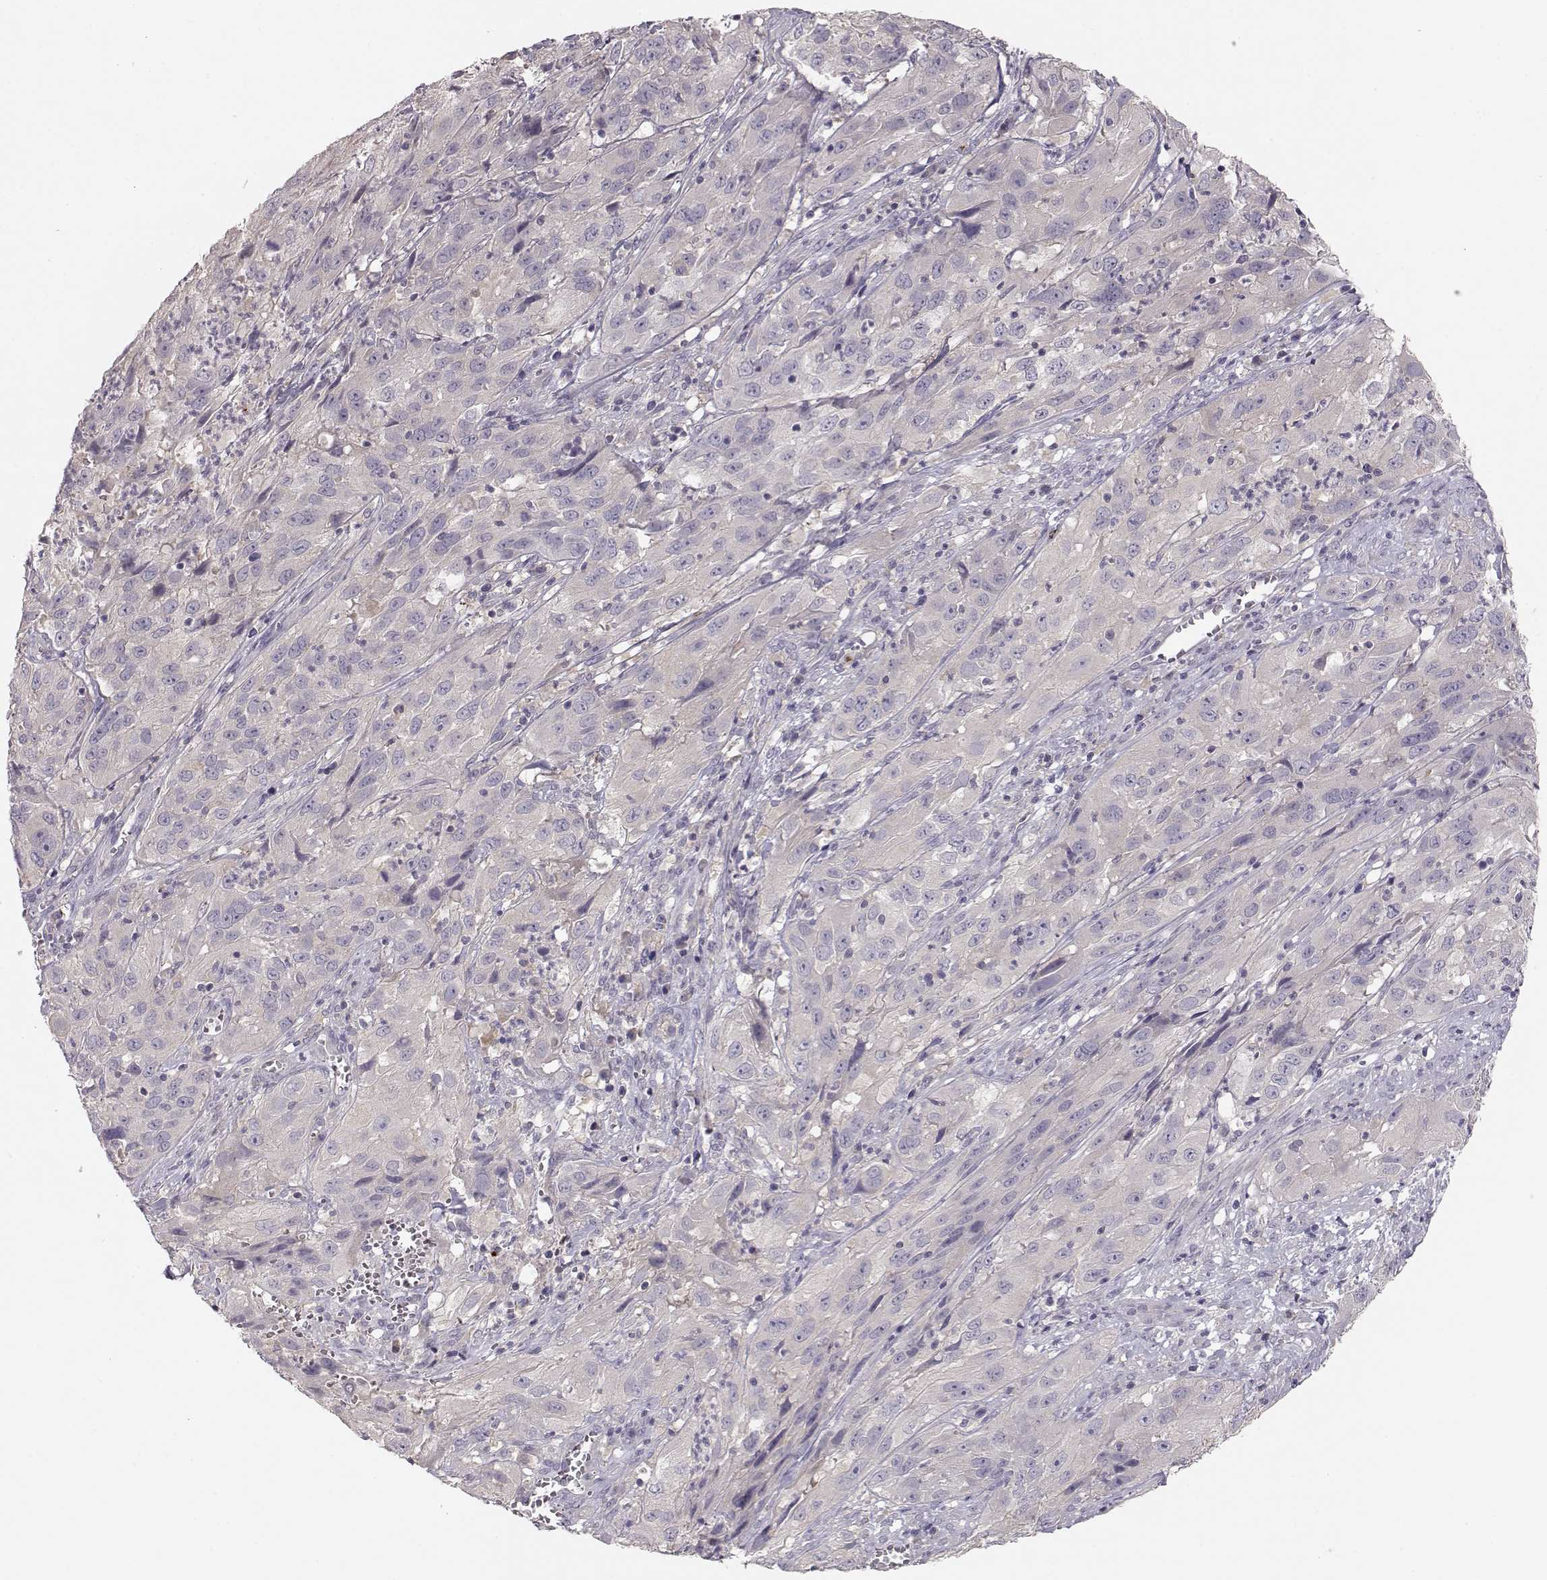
{"staining": {"intensity": "negative", "quantity": "none", "location": "none"}, "tissue": "cervical cancer", "cell_type": "Tumor cells", "image_type": "cancer", "snomed": [{"axis": "morphology", "description": "Squamous cell carcinoma, NOS"}, {"axis": "topography", "description": "Cervix"}], "caption": "A histopathology image of squamous cell carcinoma (cervical) stained for a protein exhibits no brown staining in tumor cells.", "gene": "ARHGAP8", "patient": {"sex": "female", "age": 32}}